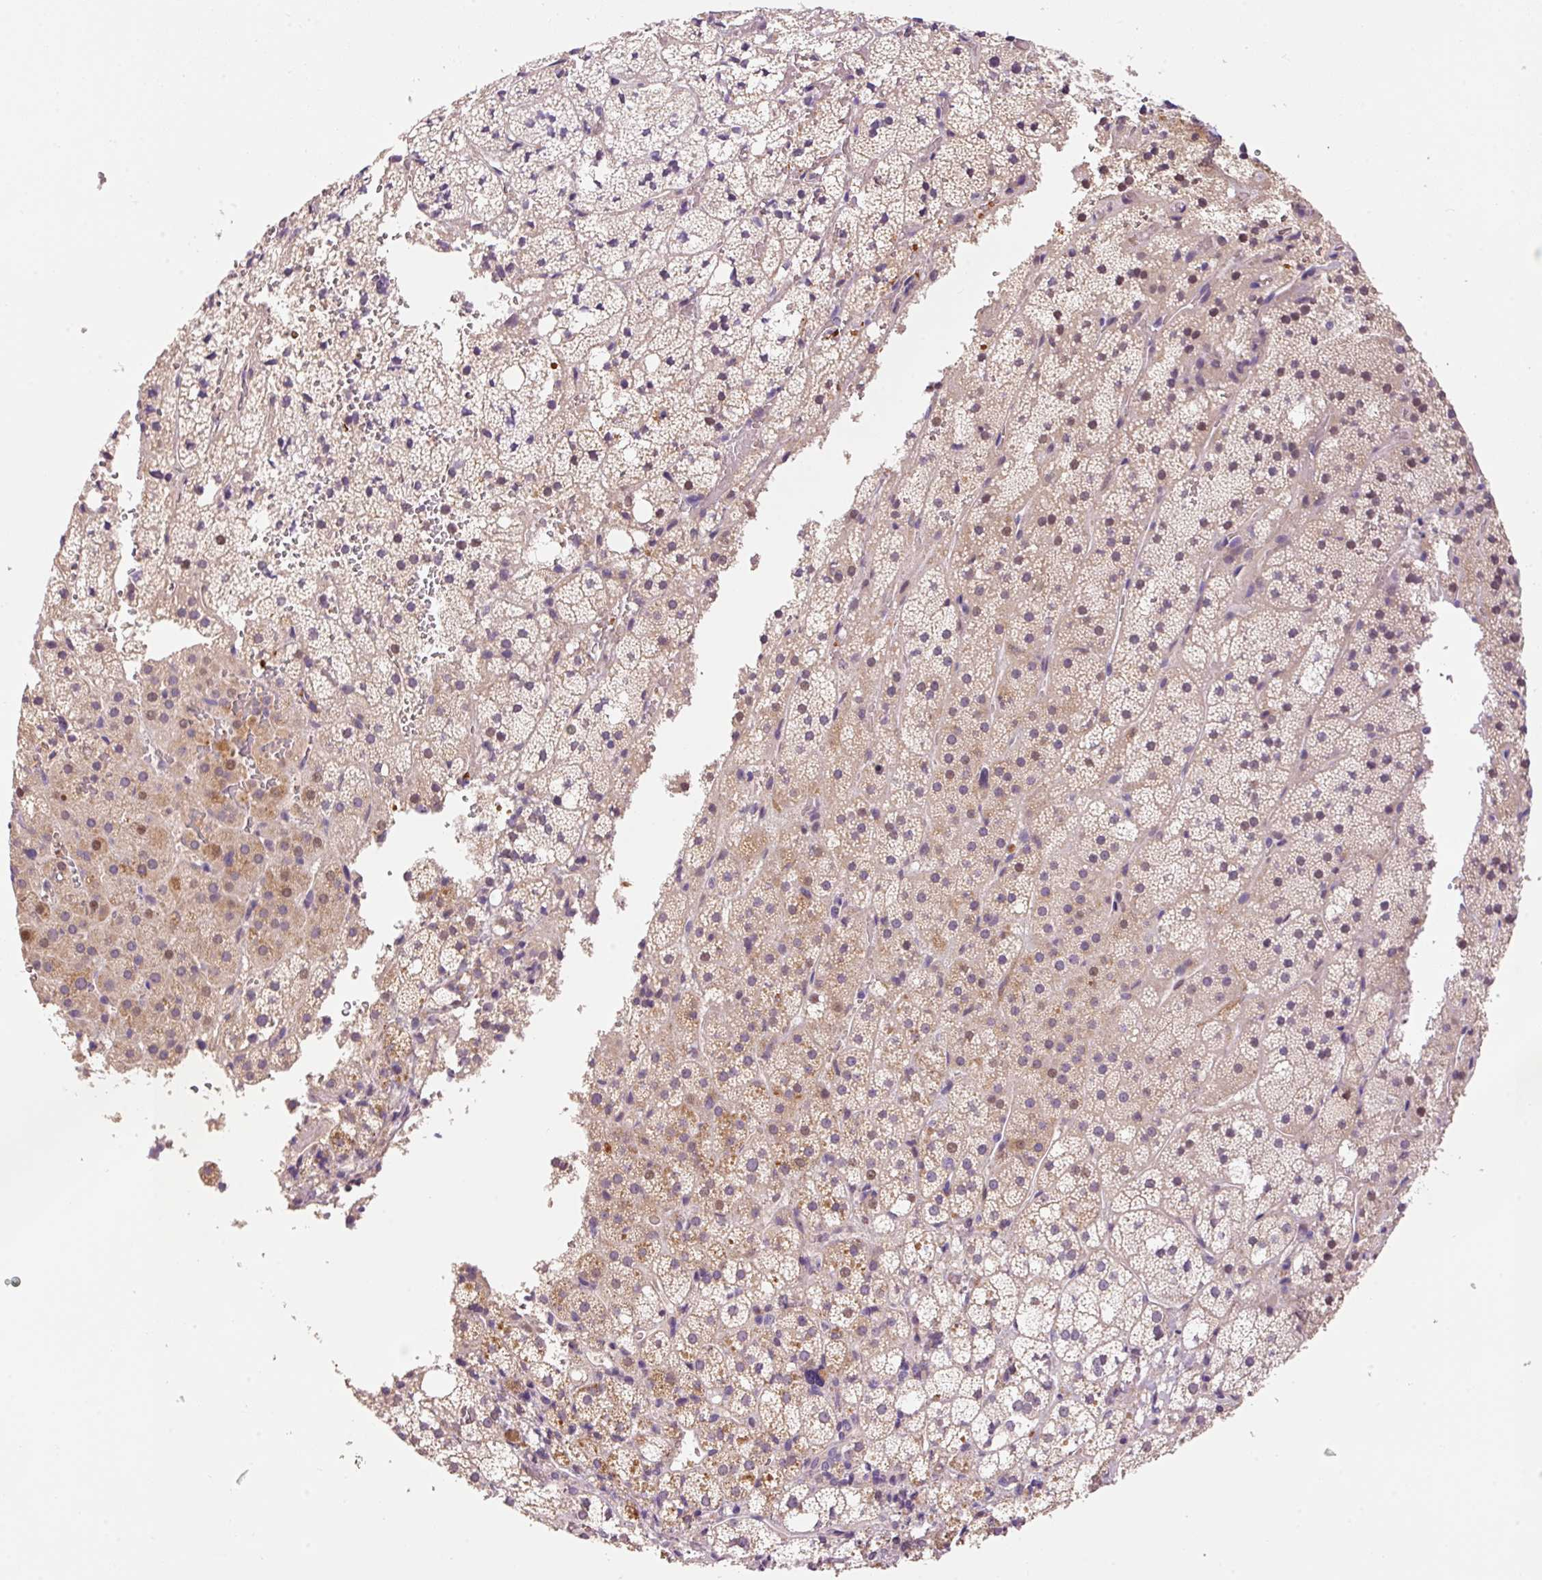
{"staining": {"intensity": "moderate", "quantity": "<25%", "location": "cytoplasmic/membranous,nuclear"}, "tissue": "adrenal gland", "cell_type": "Glandular cells", "image_type": "normal", "snomed": [{"axis": "morphology", "description": "Normal tissue, NOS"}, {"axis": "topography", "description": "Adrenal gland"}], "caption": "Immunohistochemical staining of normal human adrenal gland shows <25% levels of moderate cytoplasmic/membranous,nuclear protein staining in about <25% of glandular cells.", "gene": "CMTM8", "patient": {"sex": "male", "age": 53}}